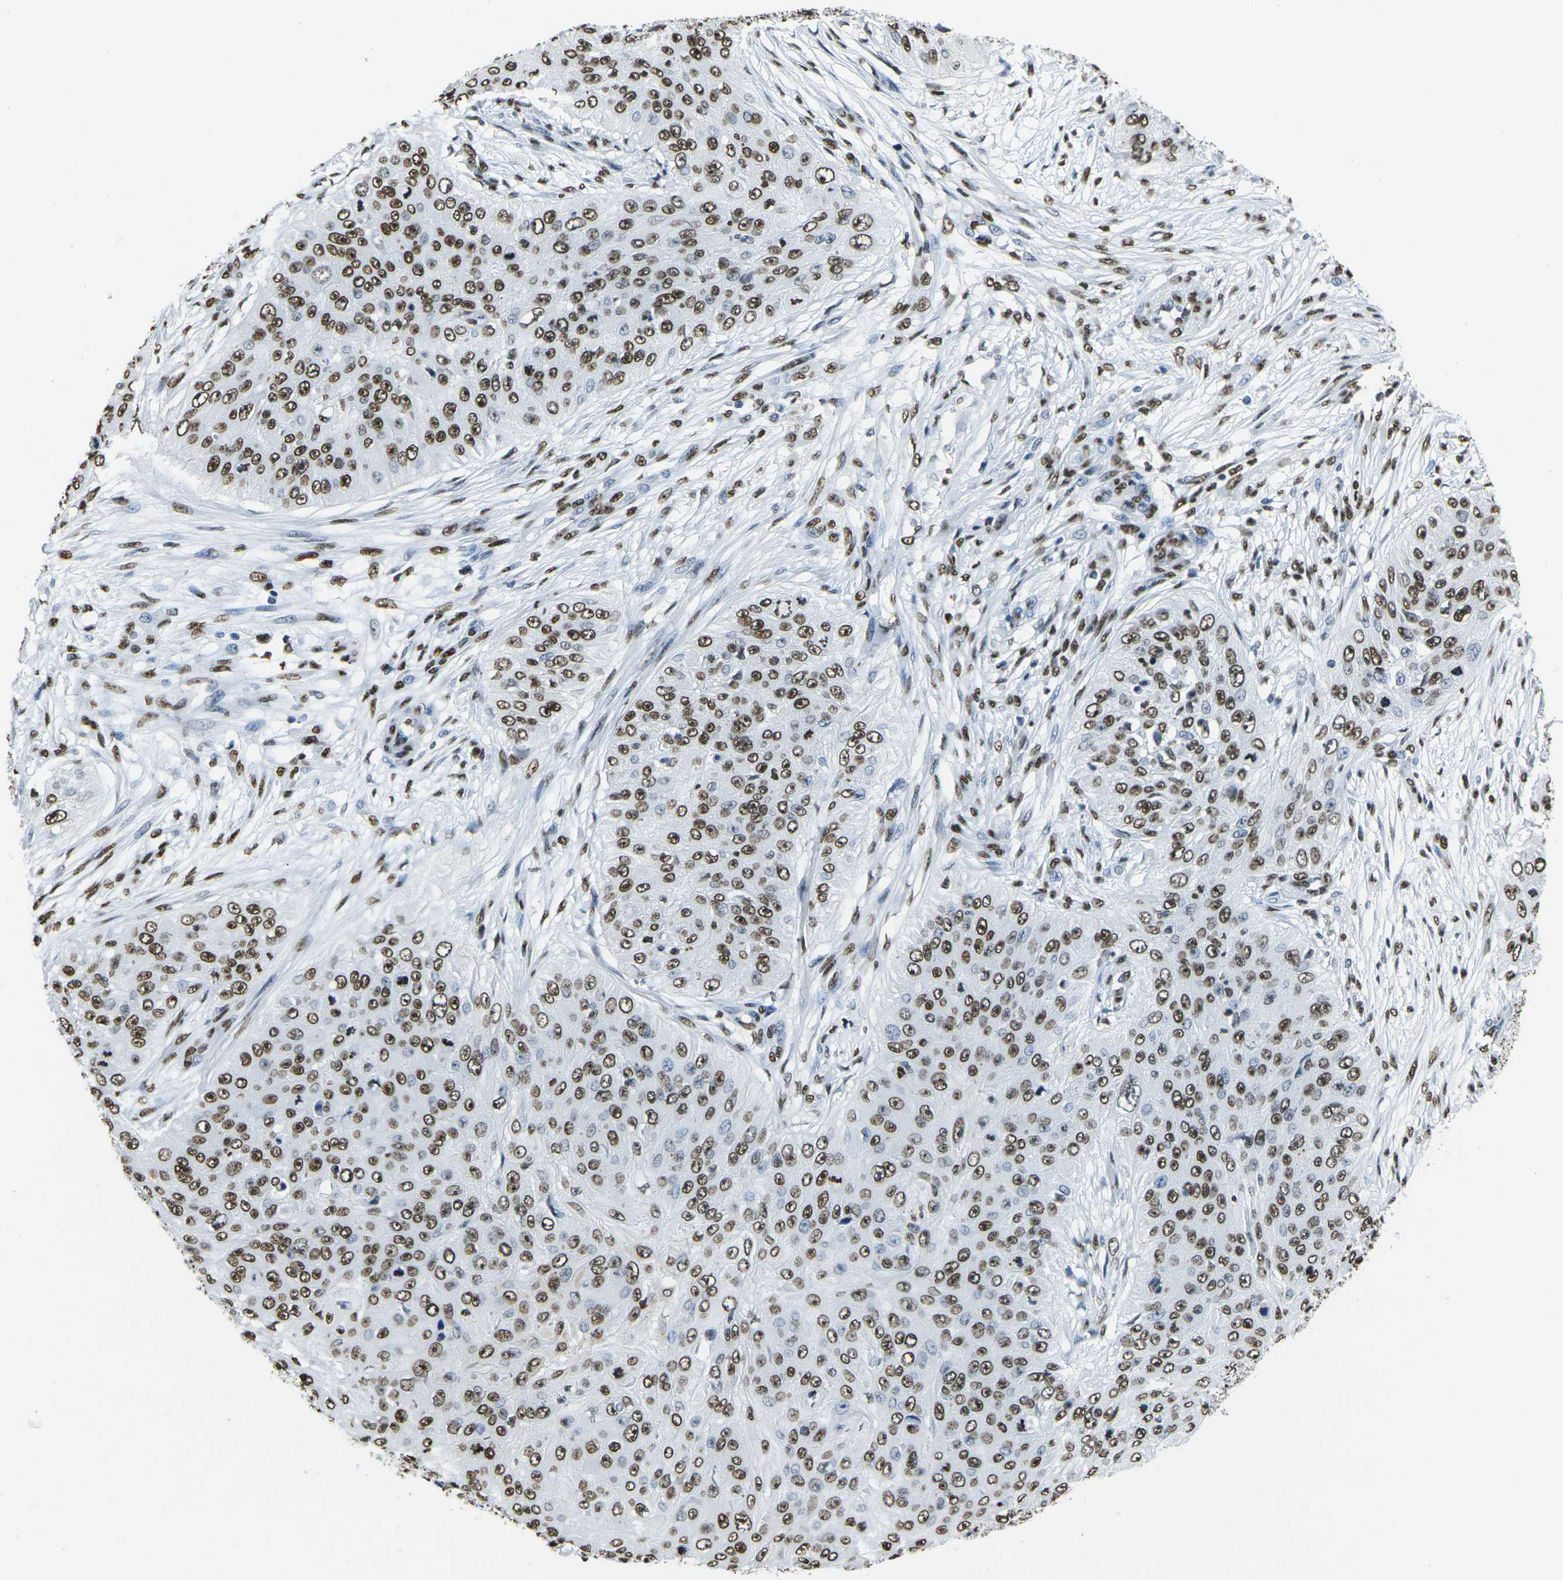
{"staining": {"intensity": "strong", "quantity": ">75%", "location": "nuclear"}, "tissue": "skin cancer", "cell_type": "Tumor cells", "image_type": "cancer", "snomed": [{"axis": "morphology", "description": "Squamous cell carcinoma, NOS"}, {"axis": "topography", "description": "Skin"}], "caption": "About >75% of tumor cells in human squamous cell carcinoma (skin) demonstrate strong nuclear protein staining as visualized by brown immunohistochemical staining.", "gene": "DRAXIN", "patient": {"sex": "female", "age": 80}}